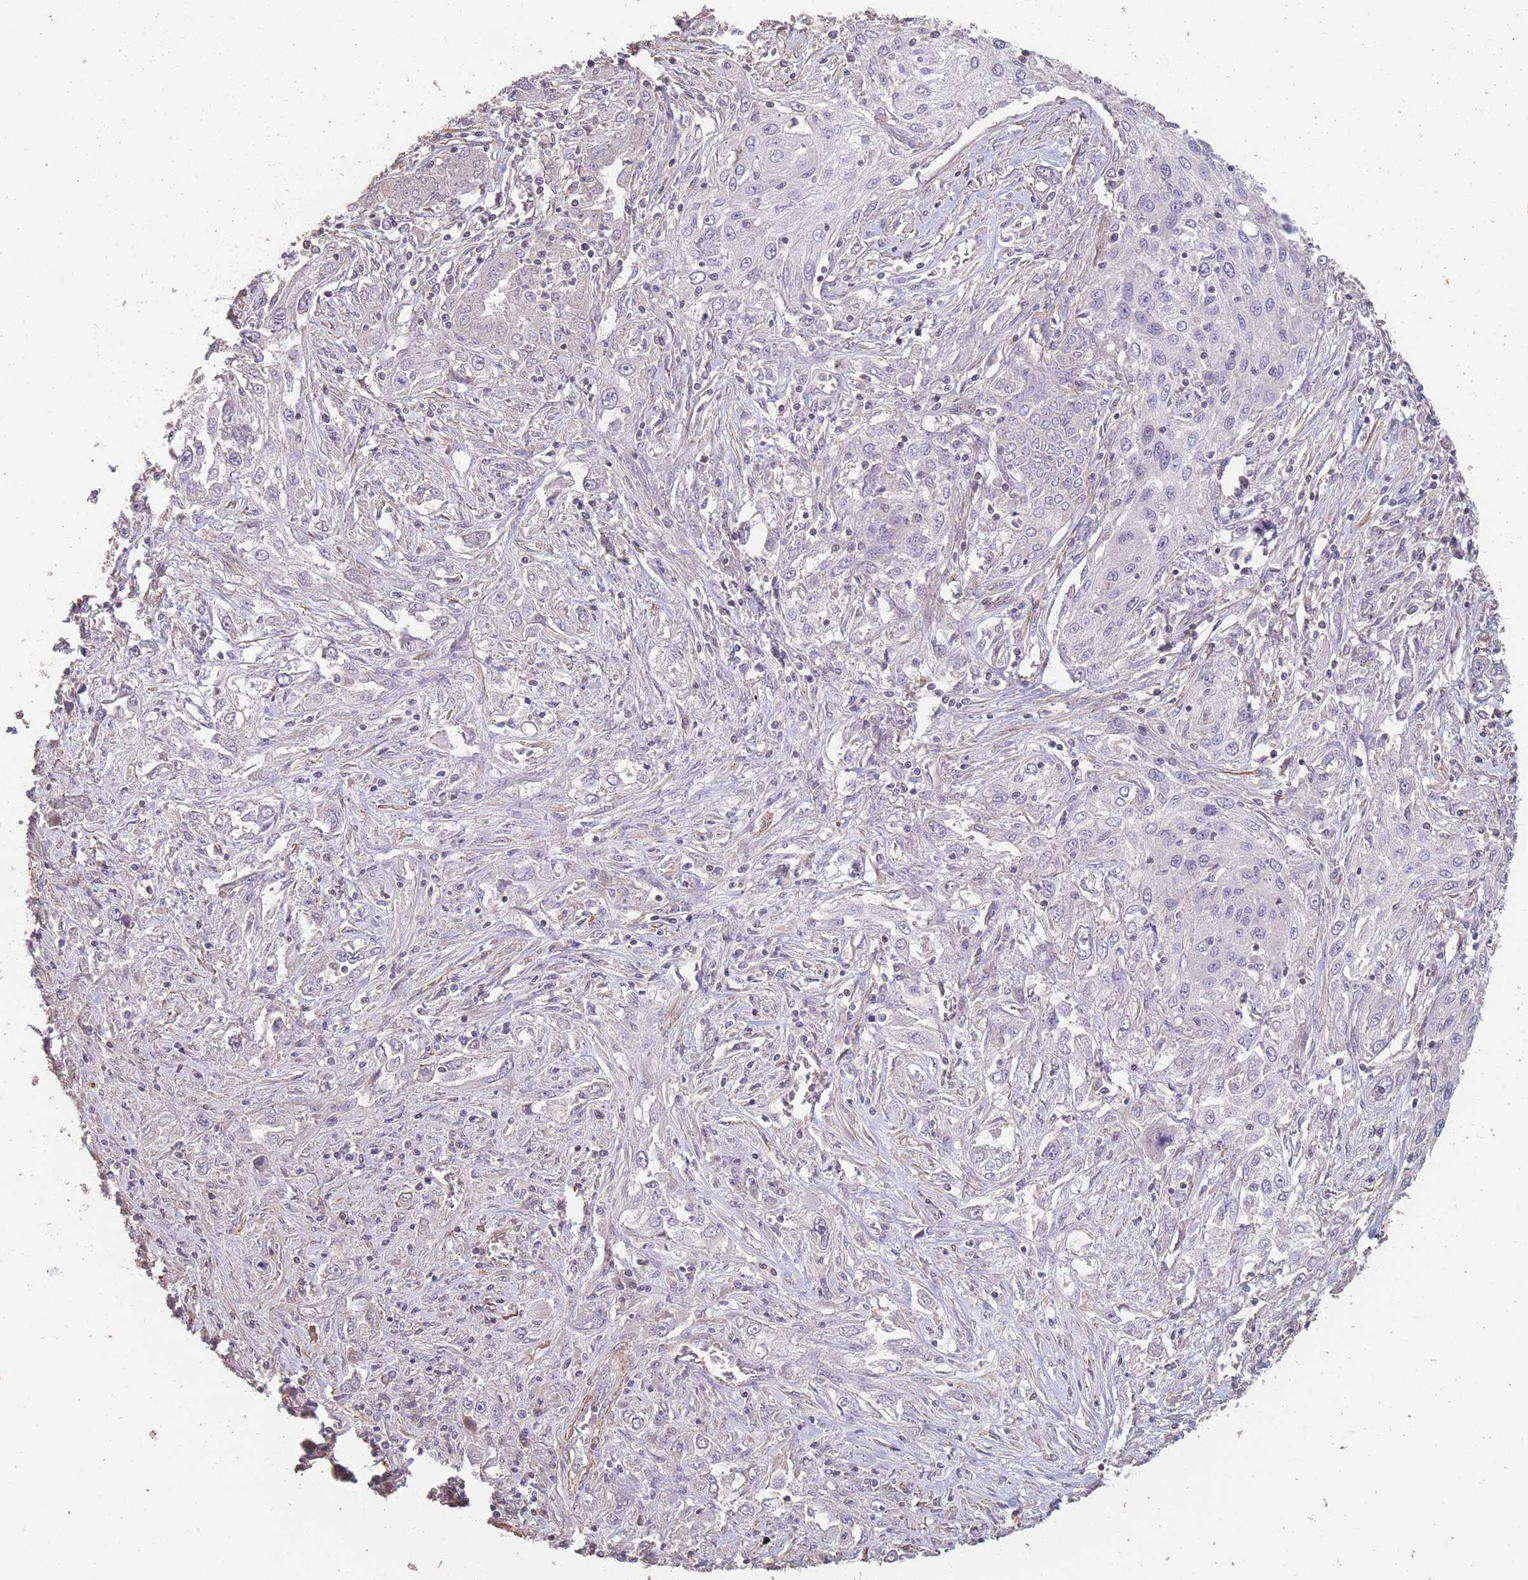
{"staining": {"intensity": "negative", "quantity": "none", "location": "none"}, "tissue": "lung cancer", "cell_type": "Tumor cells", "image_type": "cancer", "snomed": [{"axis": "morphology", "description": "Squamous cell carcinoma, NOS"}, {"axis": "topography", "description": "Lung"}], "caption": "The IHC photomicrograph has no significant staining in tumor cells of lung squamous cell carcinoma tissue.", "gene": "NLRC4", "patient": {"sex": "female", "age": 69}}